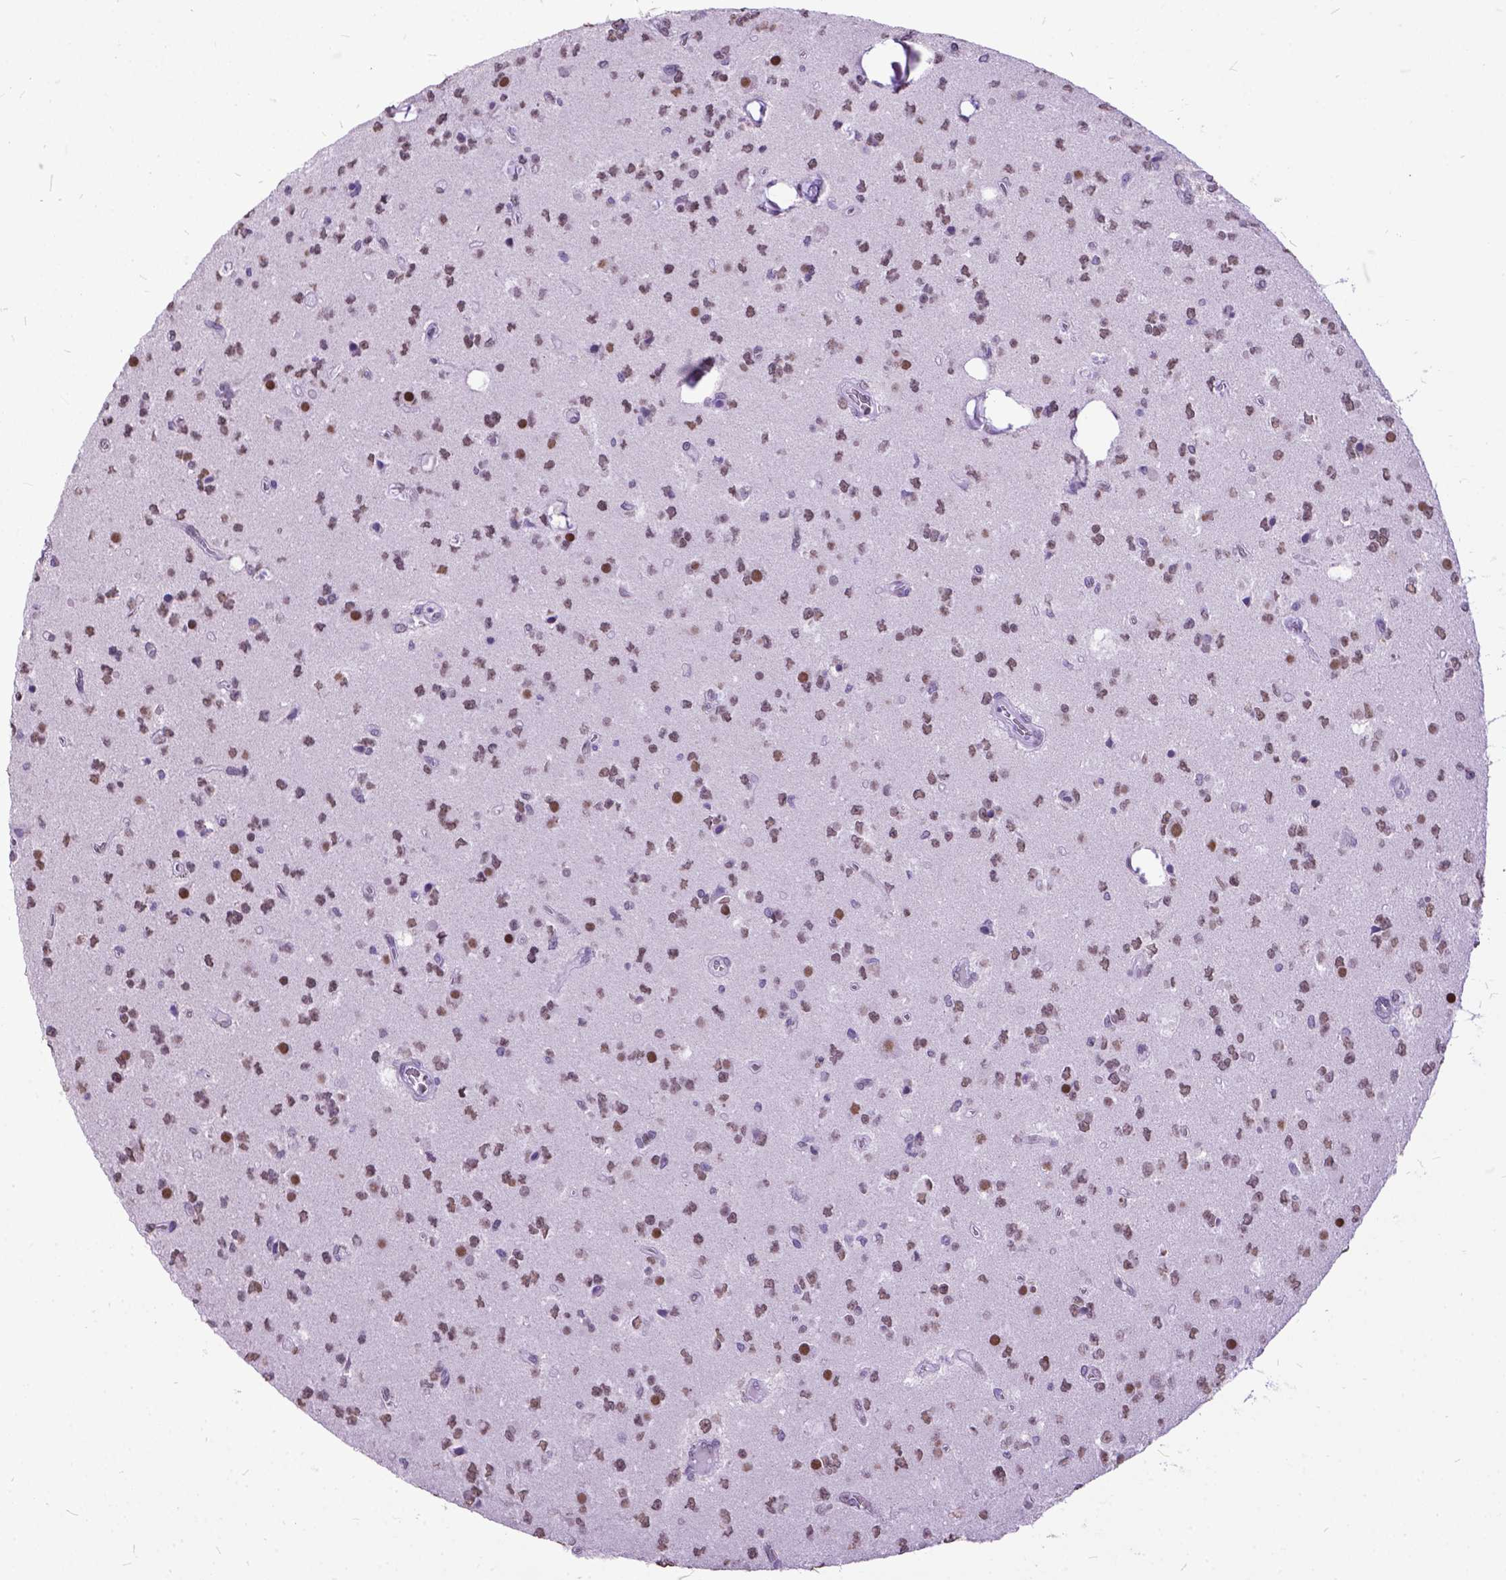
{"staining": {"intensity": "moderate", "quantity": ">75%", "location": "nuclear"}, "tissue": "glioma", "cell_type": "Tumor cells", "image_type": "cancer", "snomed": [{"axis": "morphology", "description": "Glioma, malignant, Low grade"}, {"axis": "topography", "description": "Brain"}], "caption": "Tumor cells exhibit moderate nuclear expression in about >75% of cells in glioma. (DAB (3,3'-diaminobenzidine) IHC with brightfield microscopy, high magnification).", "gene": "MARCHF10", "patient": {"sex": "female", "age": 45}}